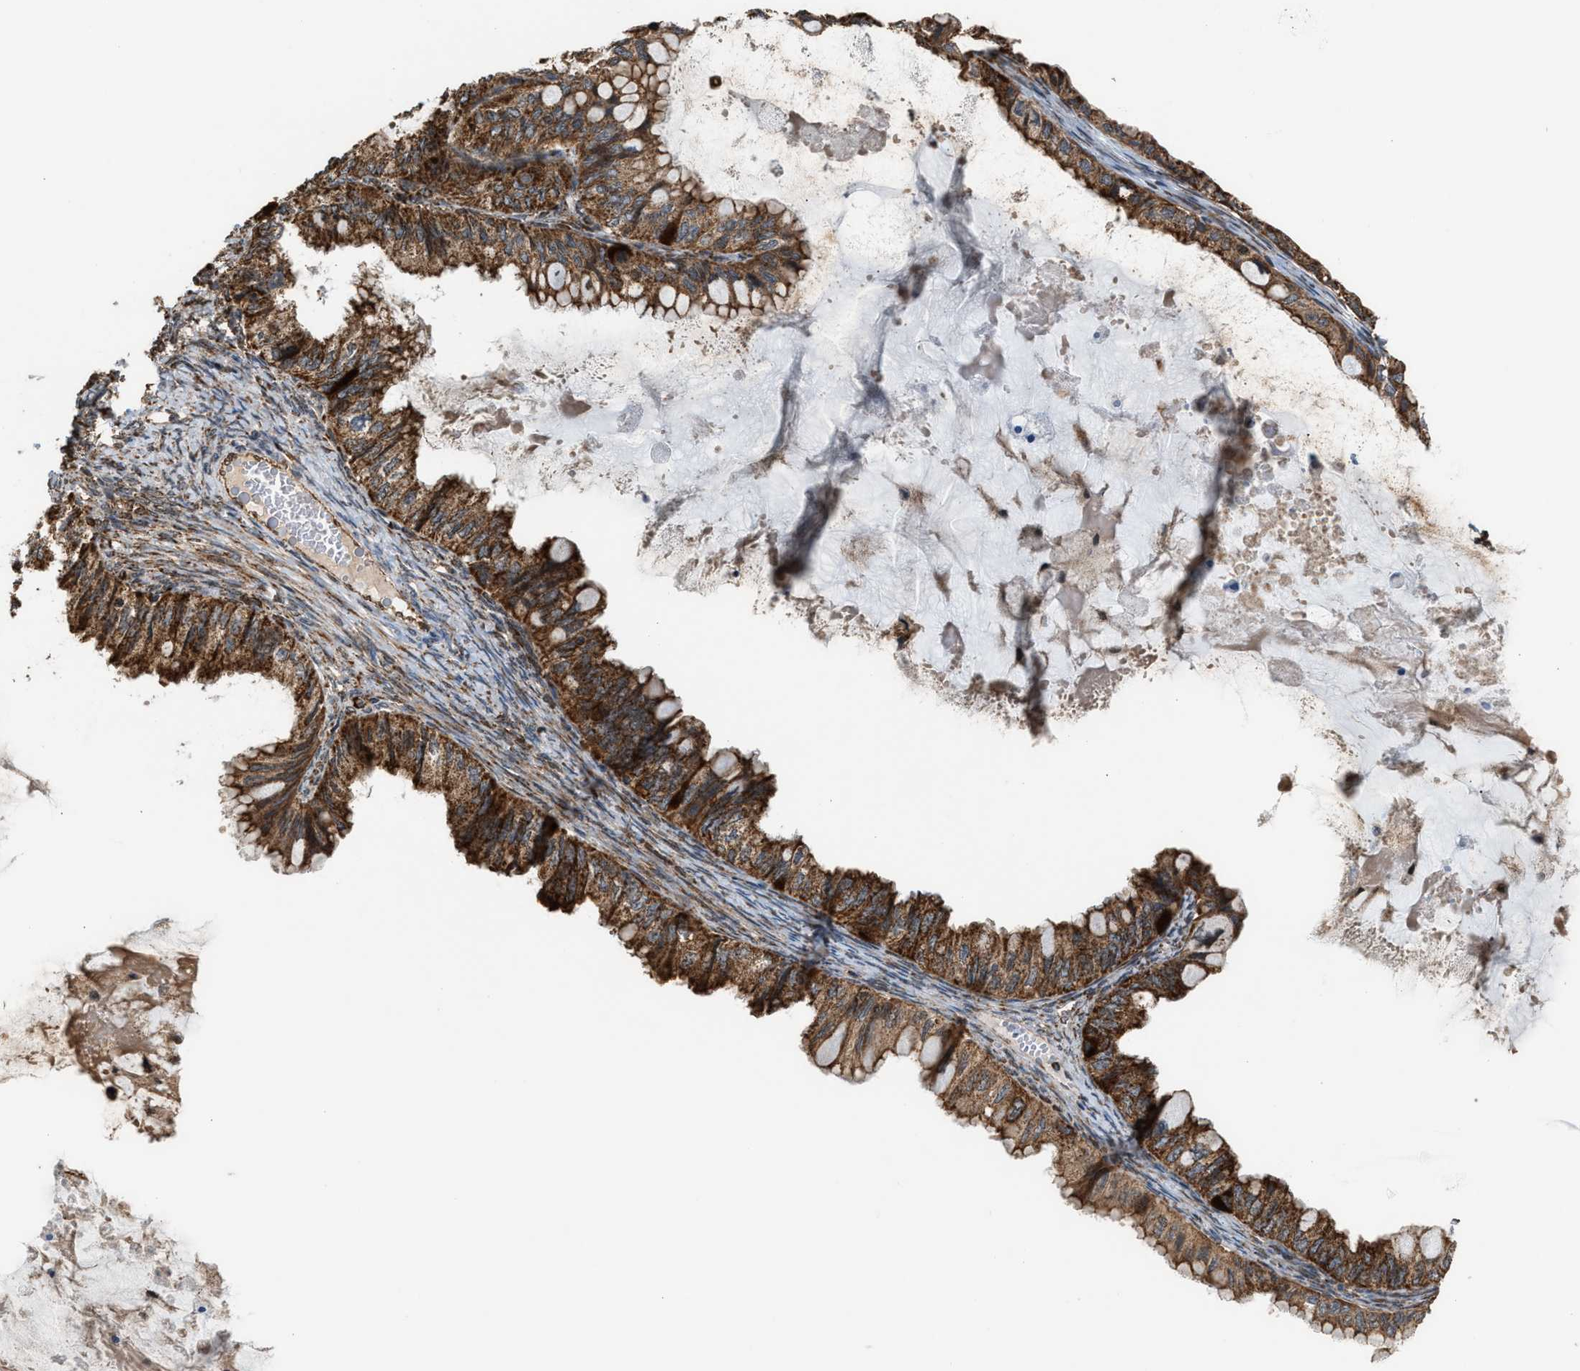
{"staining": {"intensity": "strong", "quantity": ">75%", "location": "cytoplasmic/membranous"}, "tissue": "ovarian cancer", "cell_type": "Tumor cells", "image_type": "cancer", "snomed": [{"axis": "morphology", "description": "Cystadenocarcinoma, mucinous, NOS"}, {"axis": "topography", "description": "Ovary"}], "caption": "The histopathology image shows a brown stain indicating the presence of a protein in the cytoplasmic/membranous of tumor cells in mucinous cystadenocarcinoma (ovarian).", "gene": "SGSM2", "patient": {"sex": "female", "age": 80}}